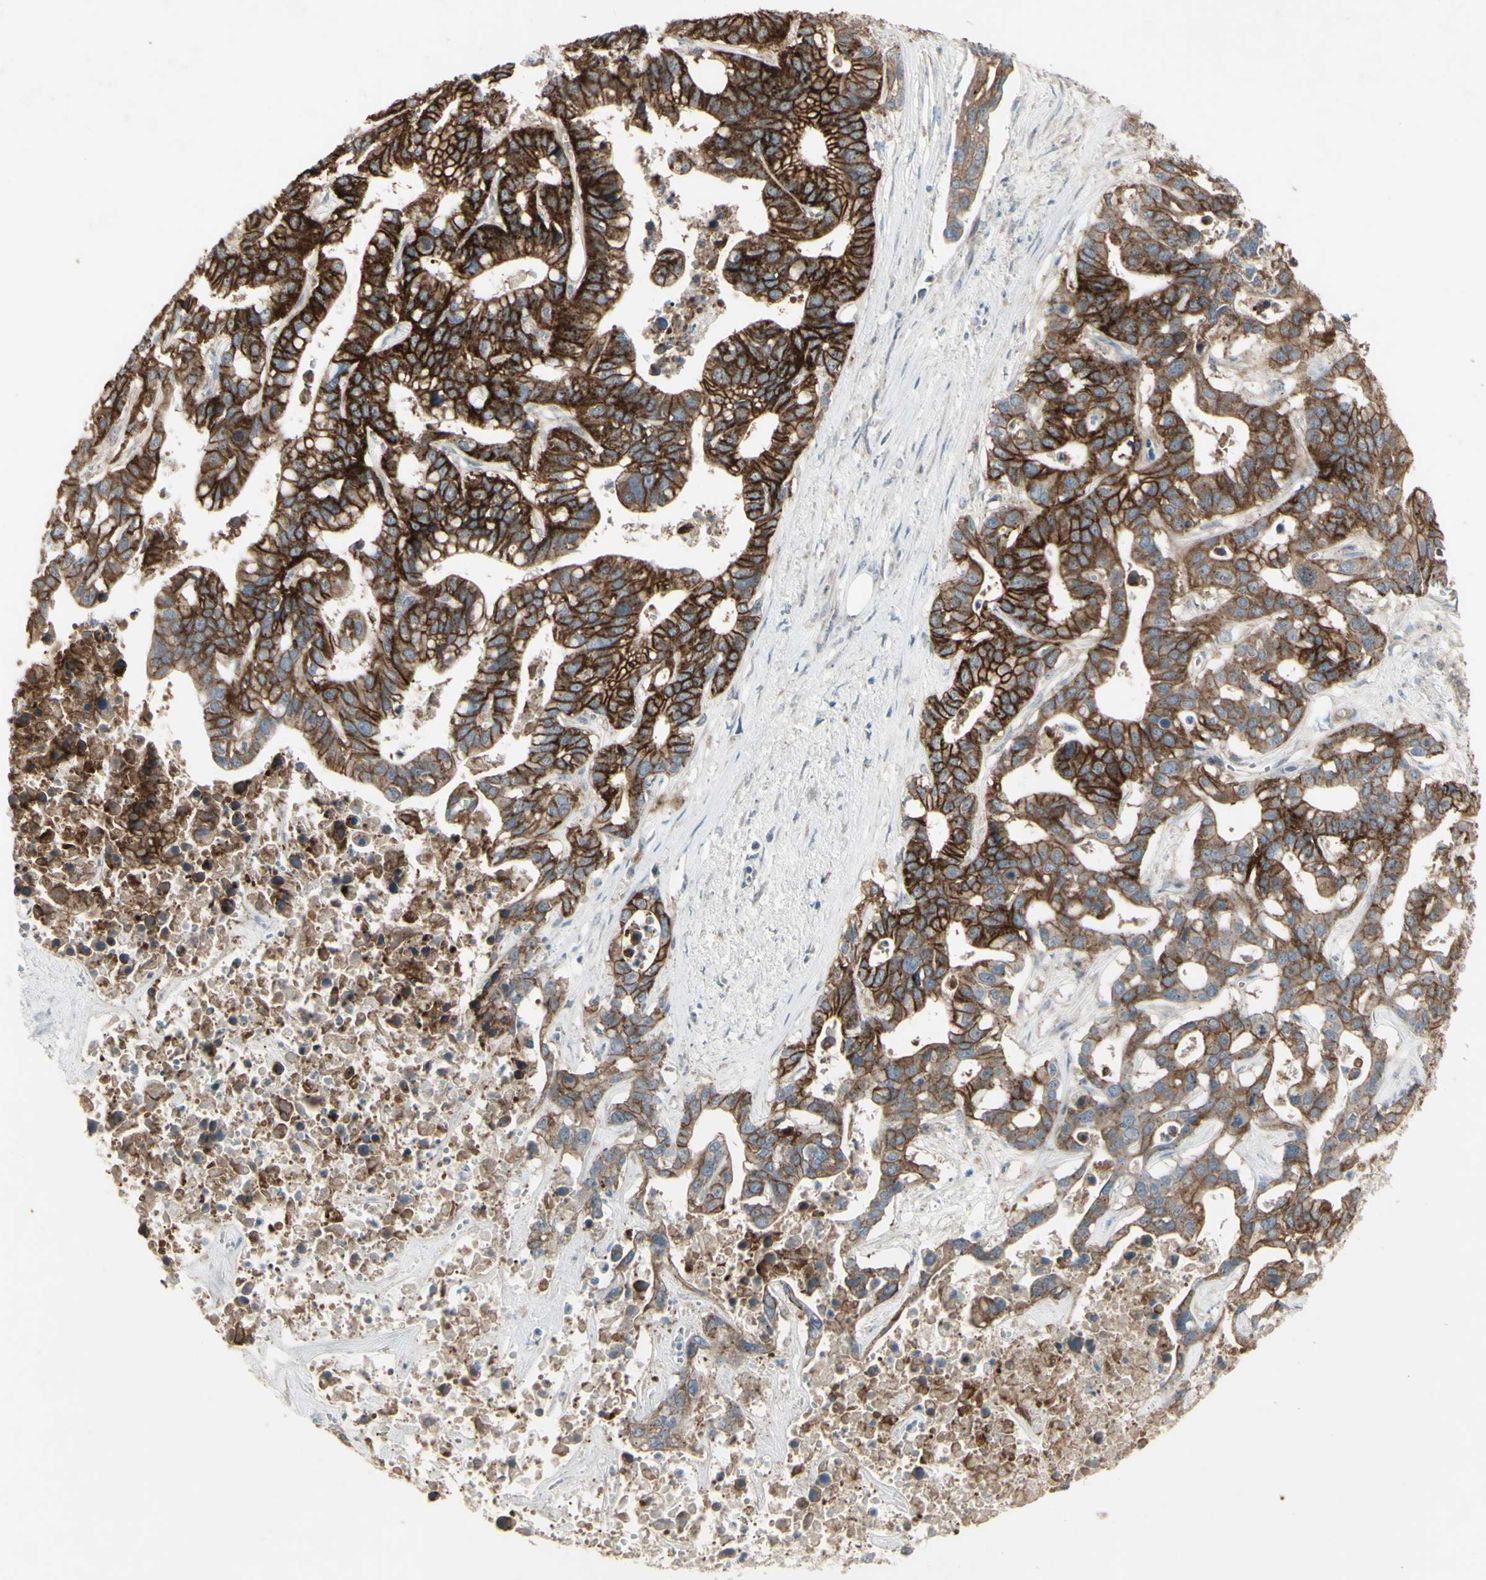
{"staining": {"intensity": "strong", "quantity": ">75%", "location": "cytoplasmic/membranous"}, "tissue": "liver cancer", "cell_type": "Tumor cells", "image_type": "cancer", "snomed": [{"axis": "morphology", "description": "Cholangiocarcinoma"}, {"axis": "topography", "description": "Liver"}], "caption": "Strong cytoplasmic/membranous positivity for a protein is appreciated in approximately >75% of tumor cells of liver cancer (cholangiocarcinoma) using immunohistochemistry (IHC).", "gene": "FXYD3", "patient": {"sex": "female", "age": 65}}